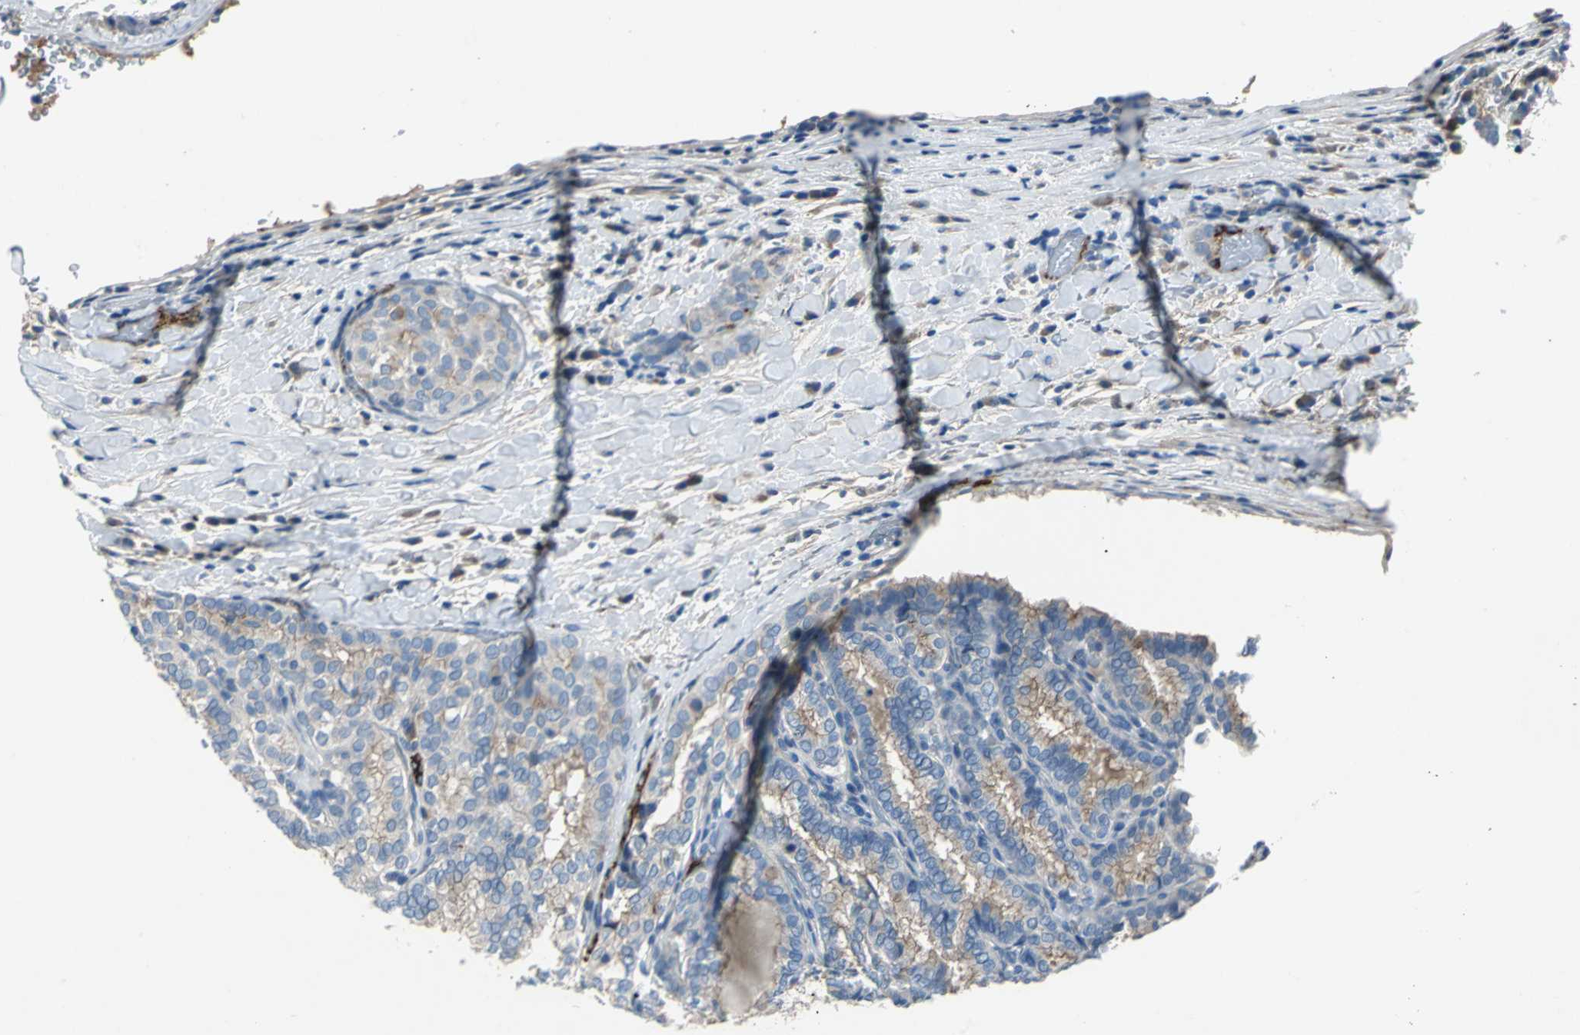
{"staining": {"intensity": "moderate", "quantity": ">75%", "location": "cytoplasmic/membranous"}, "tissue": "thyroid cancer", "cell_type": "Tumor cells", "image_type": "cancer", "snomed": [{"axis": "morphology", "description": "Papillary adenocarcinoma, NOS"}, {"axis": "topography", "description": "Thyroid gland"}], "caption": "Immunohistochemical staining of human thyroid papillary adenocarcinoma demonstrates medium levels of moderate cytoplasmic/membranous protein positivity in about >75% of tumor cells.", "gene": "SELP", "patient": {"sex": "female", "age": 30}}